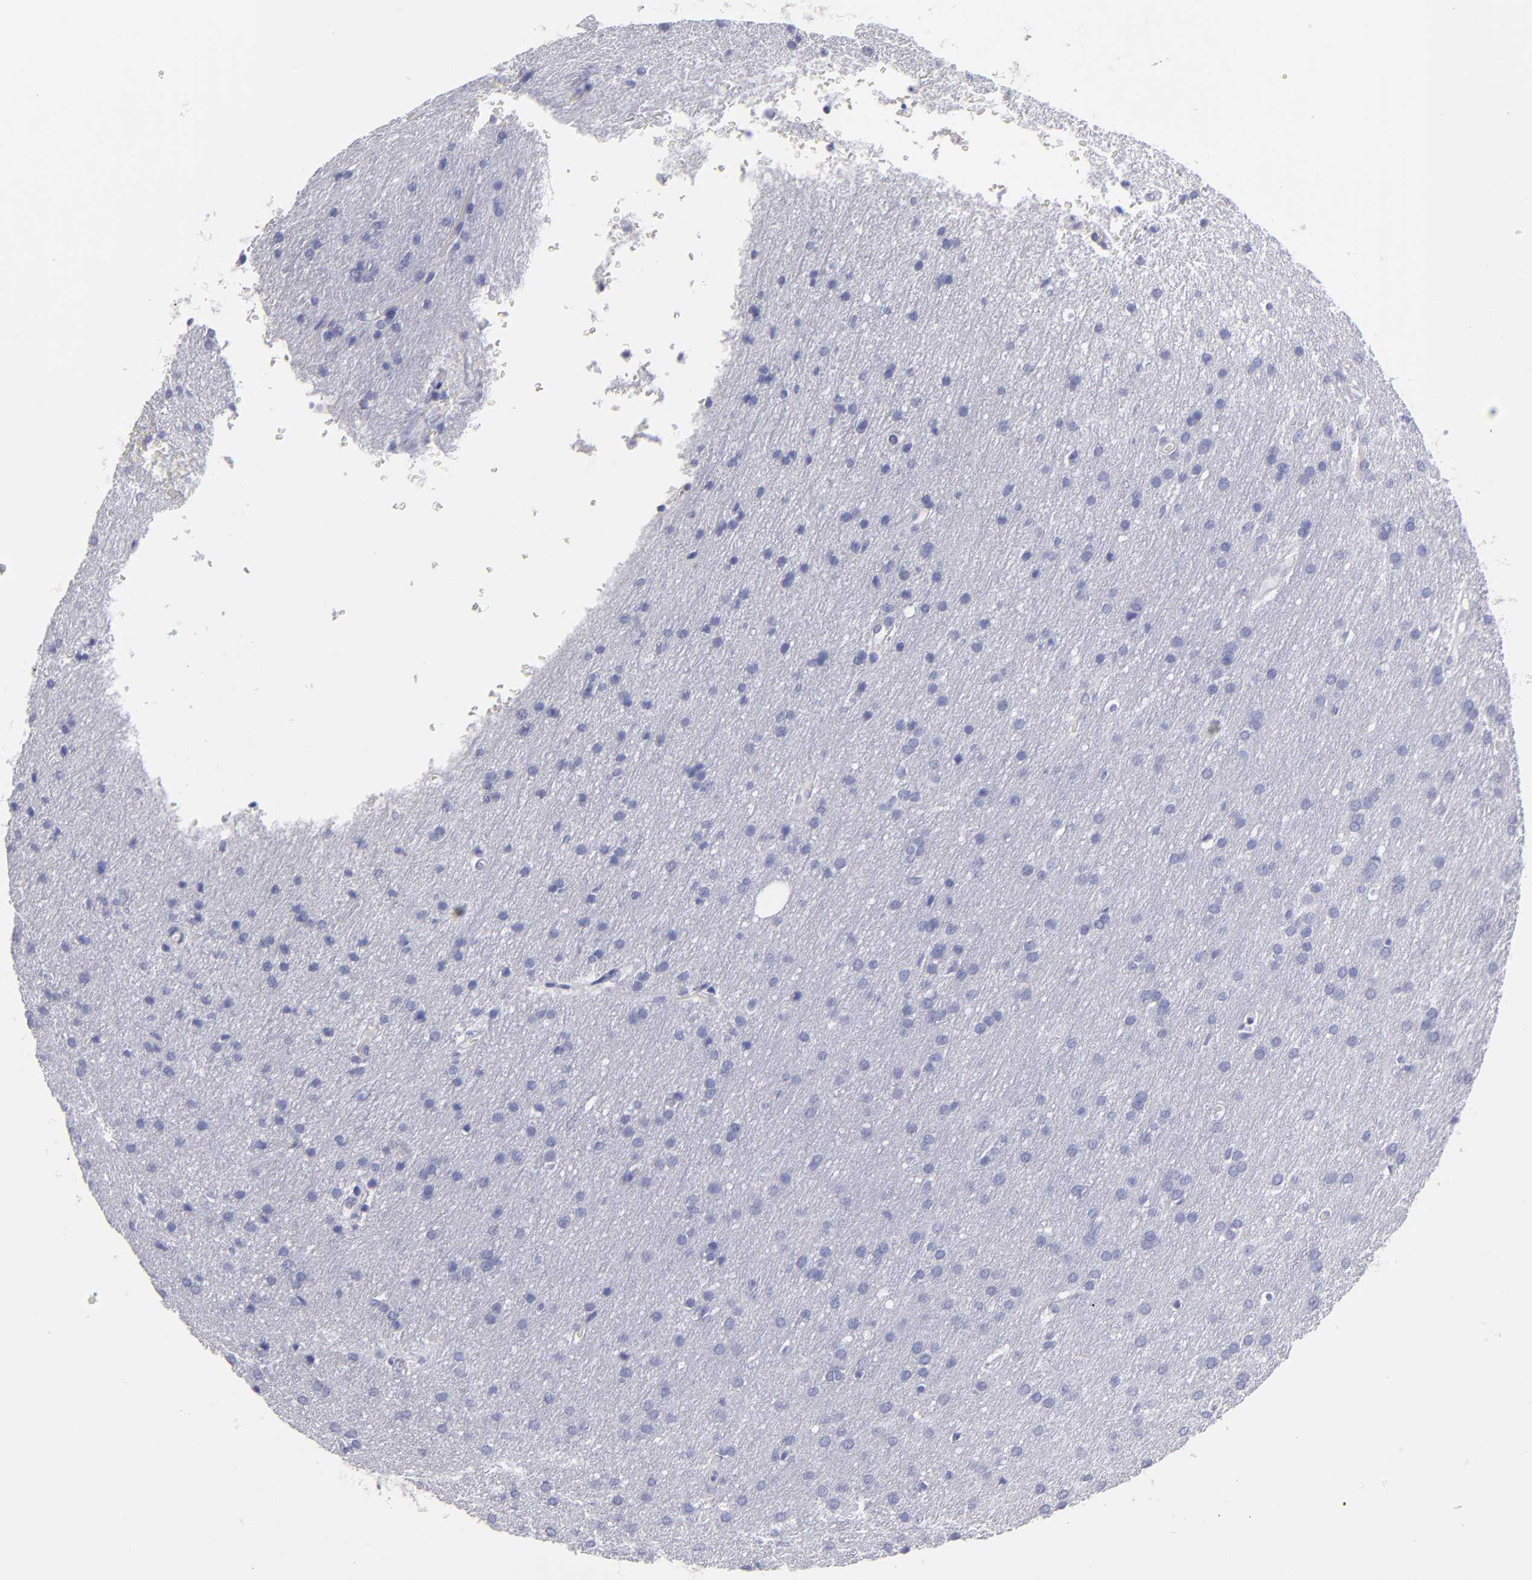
{"staining": {"intensity": "negative", "quantity": "none", "location": "none"}, "tissue": "glioma", "cell_type": "Tumor cells", "image_type": "cancer", "snomed": [{"axis": "morphology", "description": "Glioma, malignant, Low grade"}, {"axis": "topography", "description": "Brain"}], "caption": "Protein analysis of malignant low-grade glioma reveals no significant positivity in tumor cells. (DAB (3,3'-diaminobenzidine) IHC with hematoxylin counter stain).", "gene": "MB", "patient": {"sex": "female", "age": 32}}